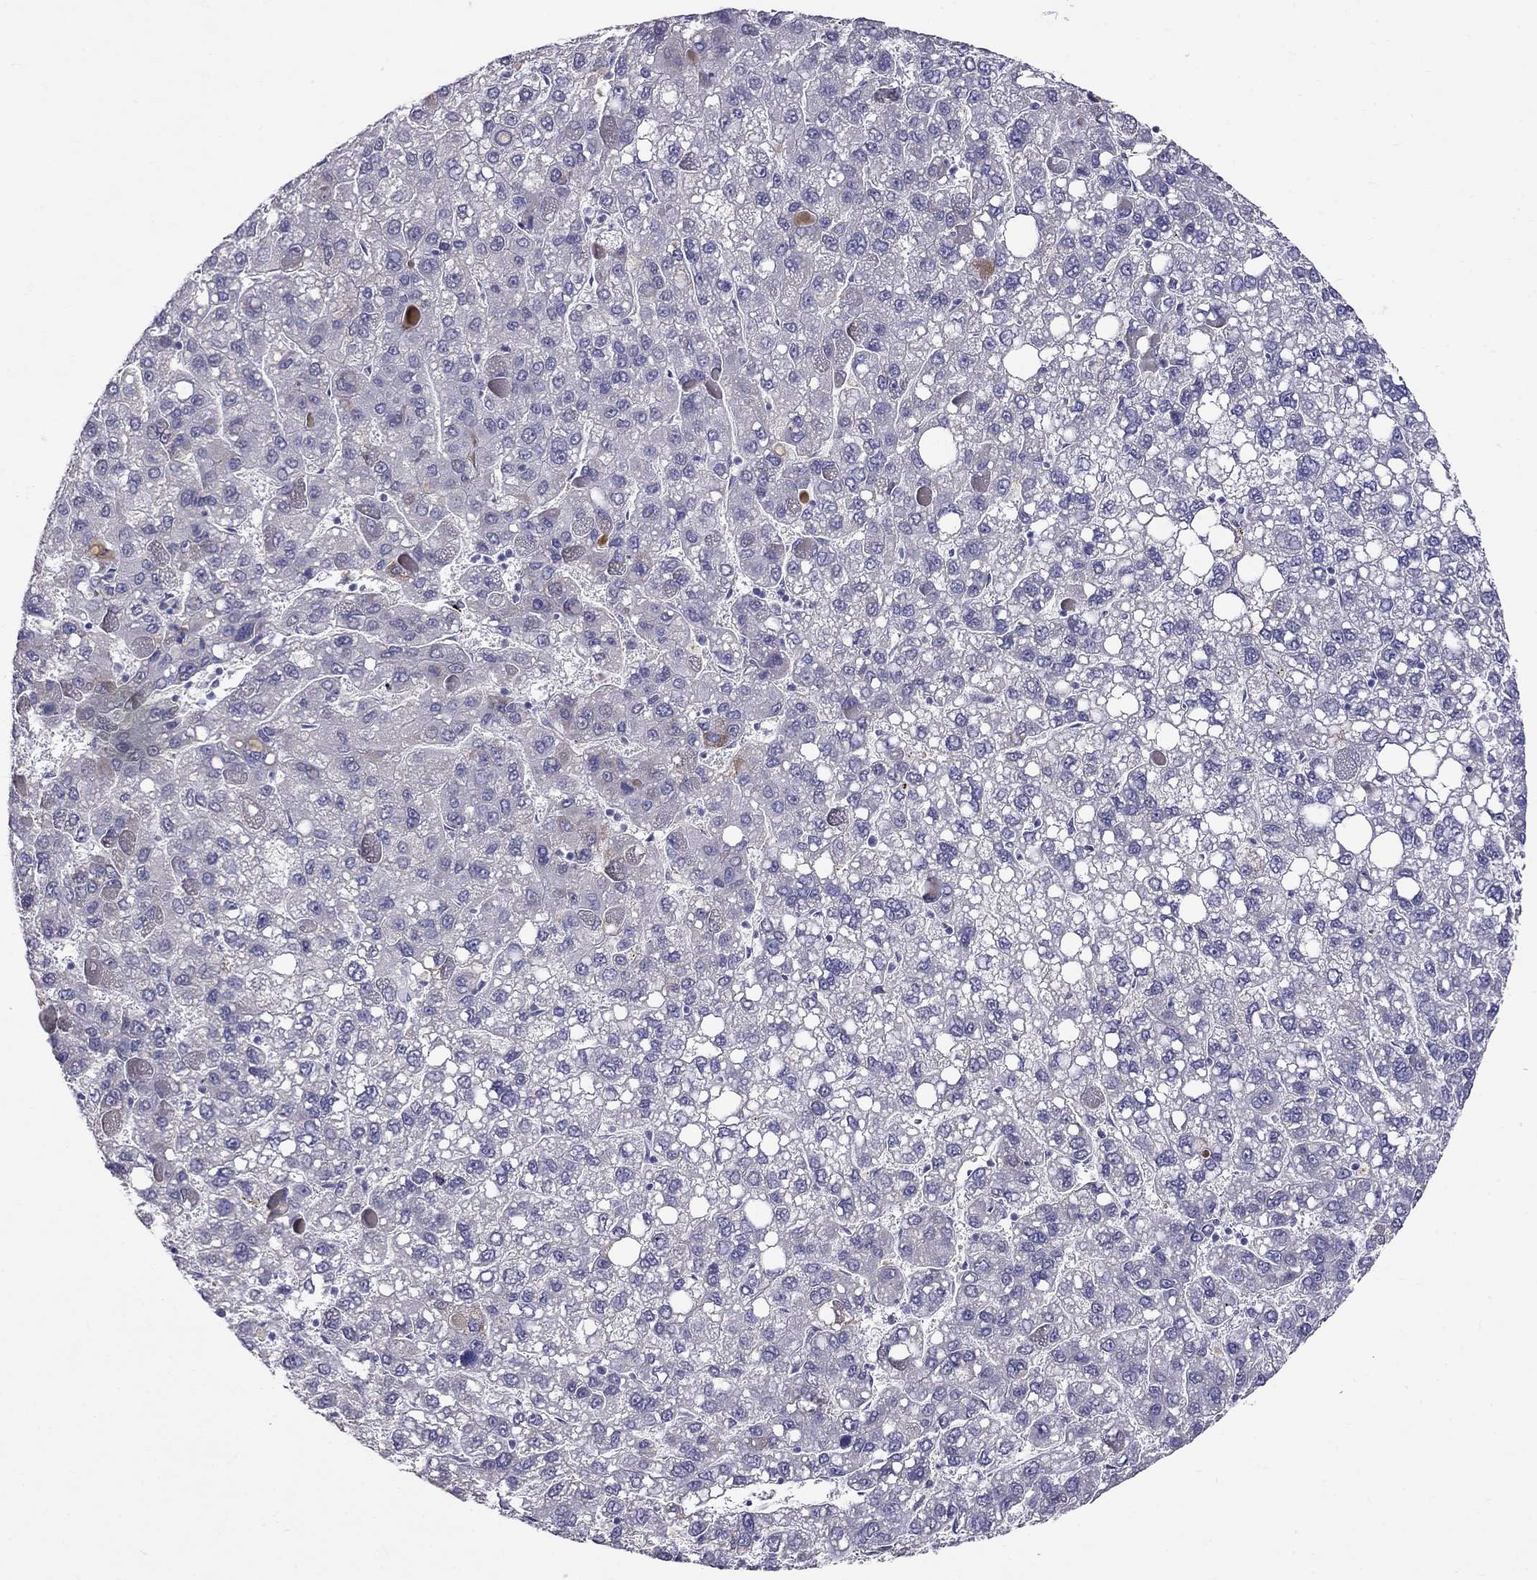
{"staining": {"intensity": "negative", "quantity": "none", "location": "none"}, "tissue": "liver cancer", "cell_type": "Tumor cells", "image_type": "cancer", "snomed": [{"axis": "morphology", "description": "Carcinoma, Hepatocellular, NOS"}, {"axis": "topography", "description": "Liver"}], "caption": "An immunohistochemistry (IHC) photomicrograph of liver cancer is shown. There is no staining in tumor cells of liver cancer.", "gene": "MYO3B", "patient": {"sex": "female", "age": 82}}